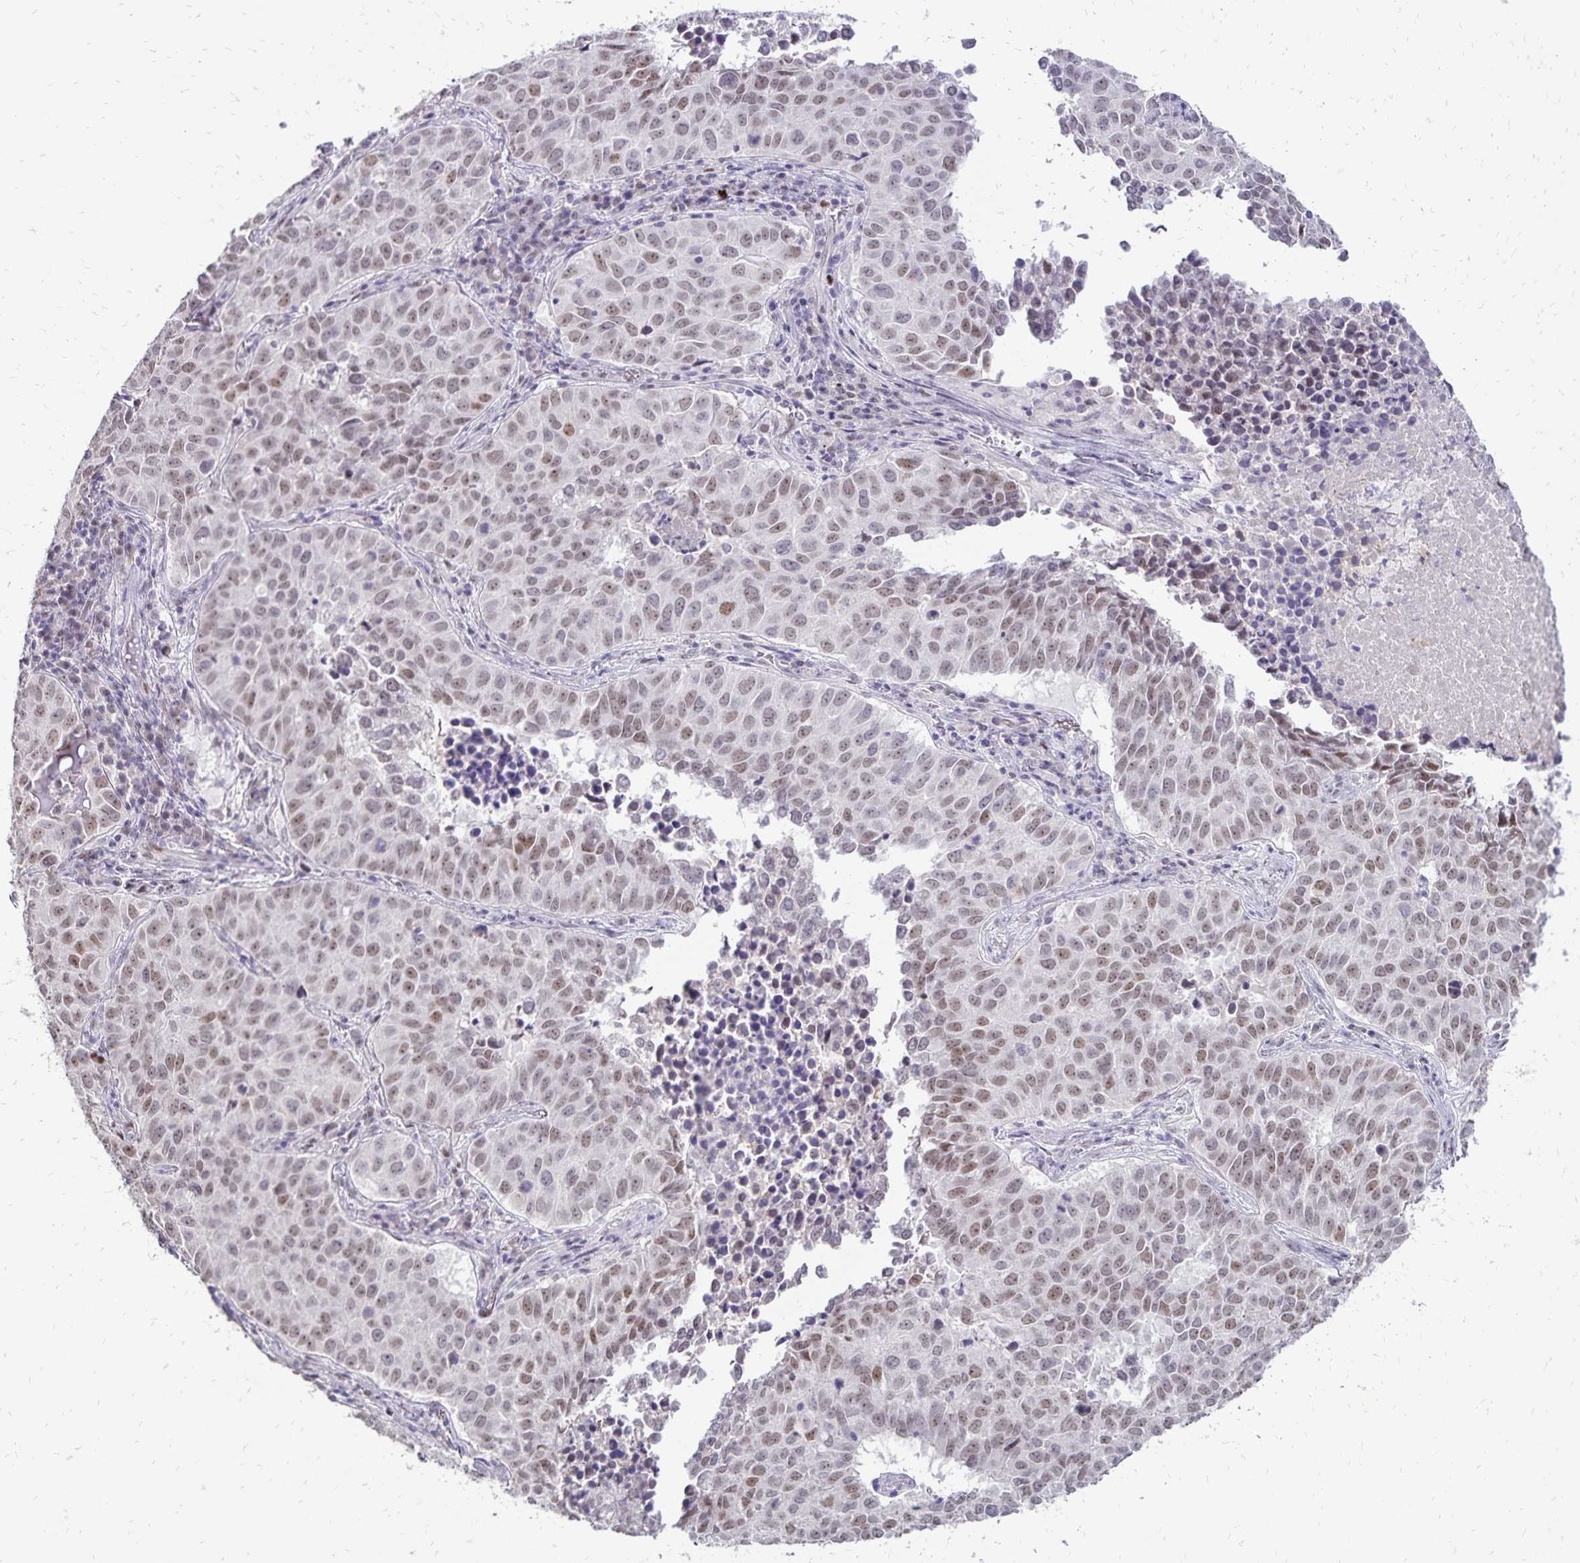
{"staining": {"intensity": "moderate", "quantity": "25%-75%", "location": "nuclear"}, "tissue": "lung cancer", "cell_type": "Tumor cells", "image_type": "cancer", "snomed": [{"axis": "morphology", "description": "Adenocarcinoma, NOS"}, {"axis": "topography", "description": "Lung"}], "caption": "This image reveals immunohistochemistry (IHC) staining of adenocarcinoma (lung), with medium moderate nuclear expression in approximately 25%-75% of tumor cells.", "gene": "POLB", "patient": {"sex": "female", "age": 50}}